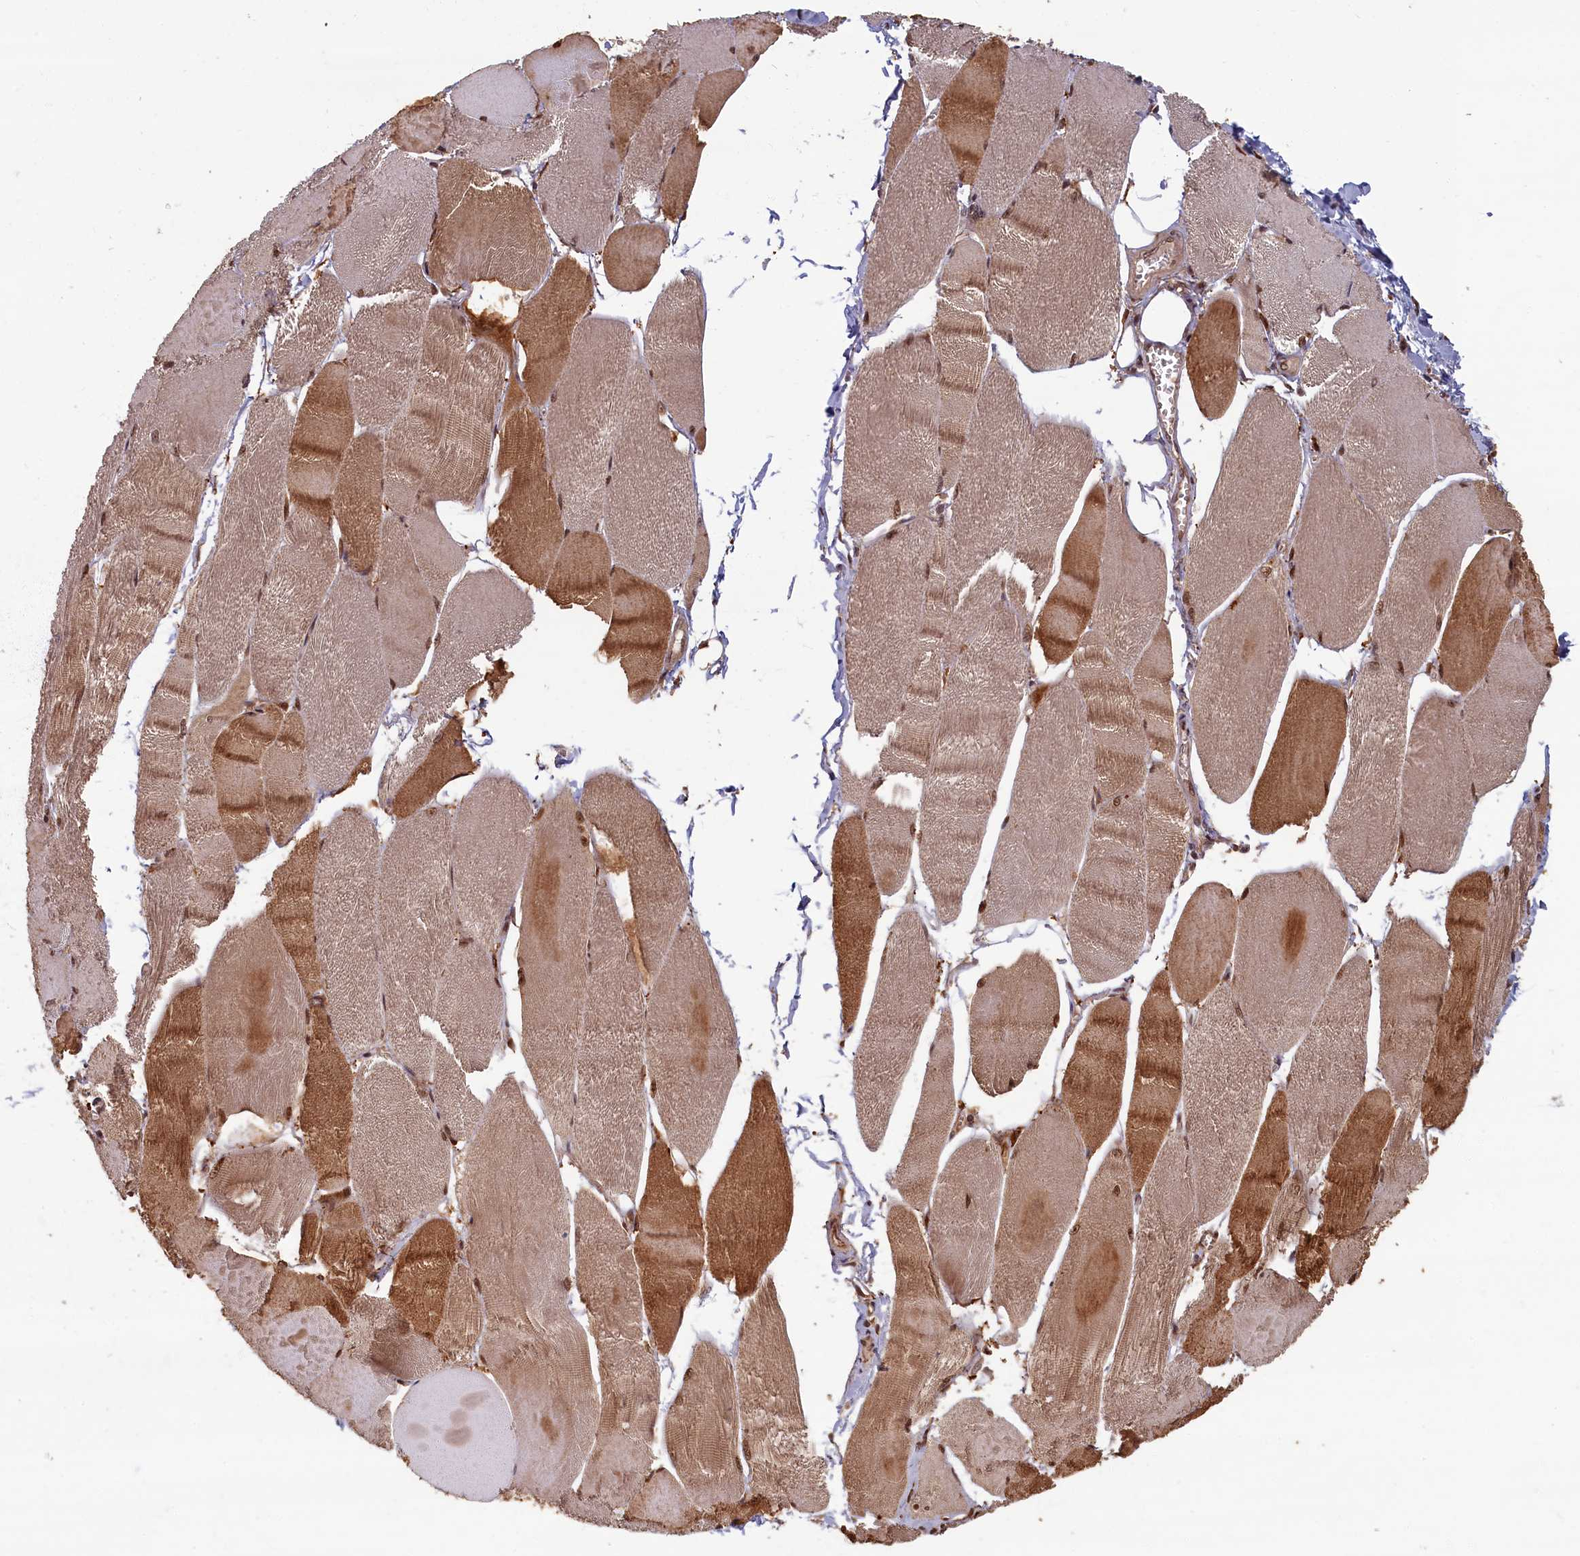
{"staining": {"intensity": "moderate", "quantity": ">75%", "location": "cytoplasmic/membranous,nuclear"}, "tissue": "skeletal muscle", "cell_type": "Myocytes", "image_type": "normal", "snomed": [{"axis": "morphology", "description": "Normal tissue, NOS"}, {"axis": "morphology", "description": "Basal cell carcinoma"}, {"axis": "topography", "description": "Skeletal muscle"}], "caption": "IHC of normal skeletal muscle shows medium levels of moderate cytoplasmic/membranous,nuclear expression in approximately >75% of myocytes. The protein of interest is shown in brown color, while the nuclei are stained blue.", "gene": "HIF3A", "patient": {"sex": "female", "age": 64}}